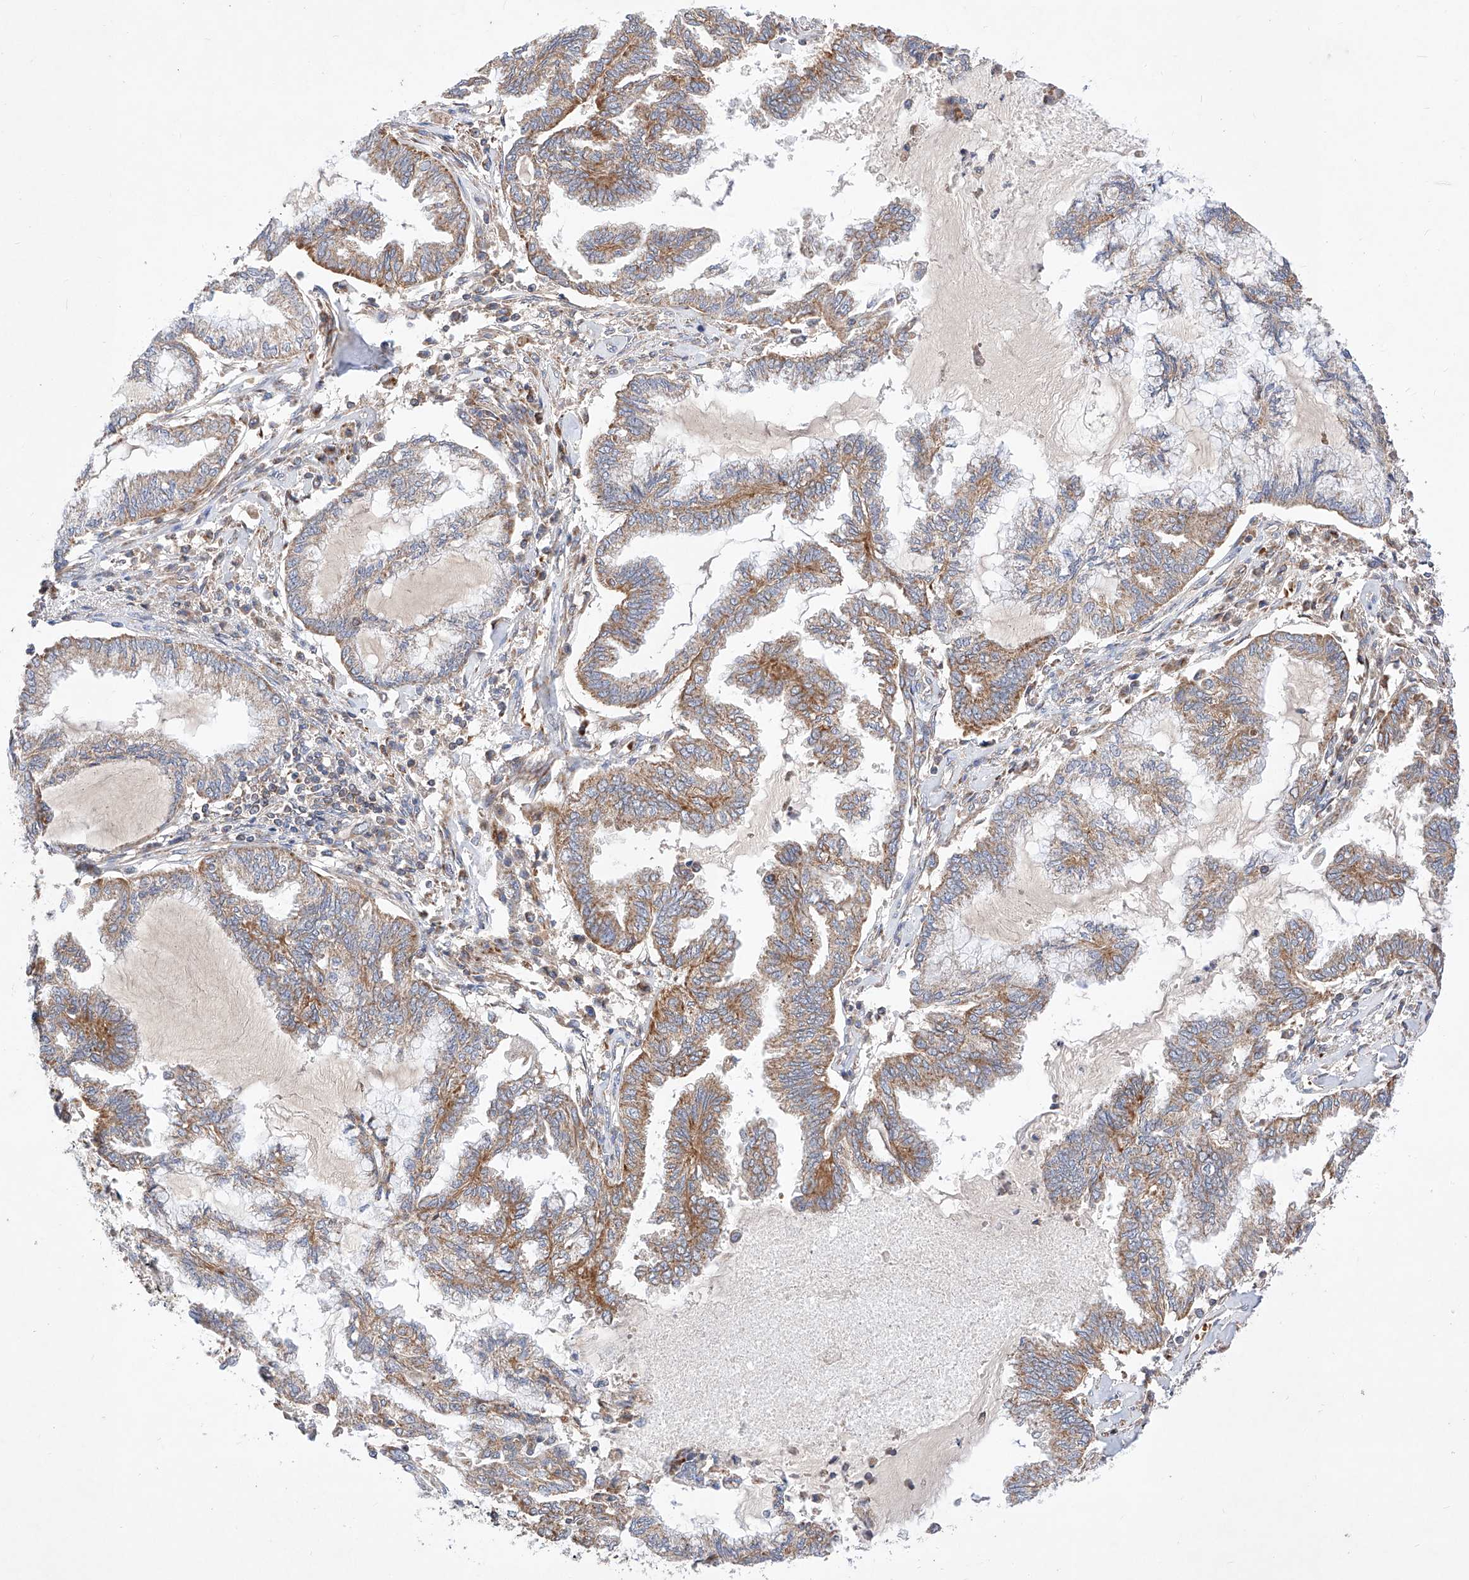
{"staining": {"intensity": "moderate", "quantity": "25%-75%", "location": "cytoplasmic/membranous"}, "tissue": "endometrial cancer", "cell_type": "Tumor cells", "image_type": "cancer", "snomed": [{"axis": "morphology", "description": "Adenocarcinoma, NOS"}, {"axis": "topography", "description": "Endometrium"}], "caption": "Protein expression by immunohistochemistry (IHC) shows moderate cytoplasmic/membranous expression in about 25%-75% of tumor cells in endometrial cancer. (Brightfield microscopy of DAB IHC at high magnification).", "gene": "NR1D1", "patient": {"sex": "female", "age": 86}}